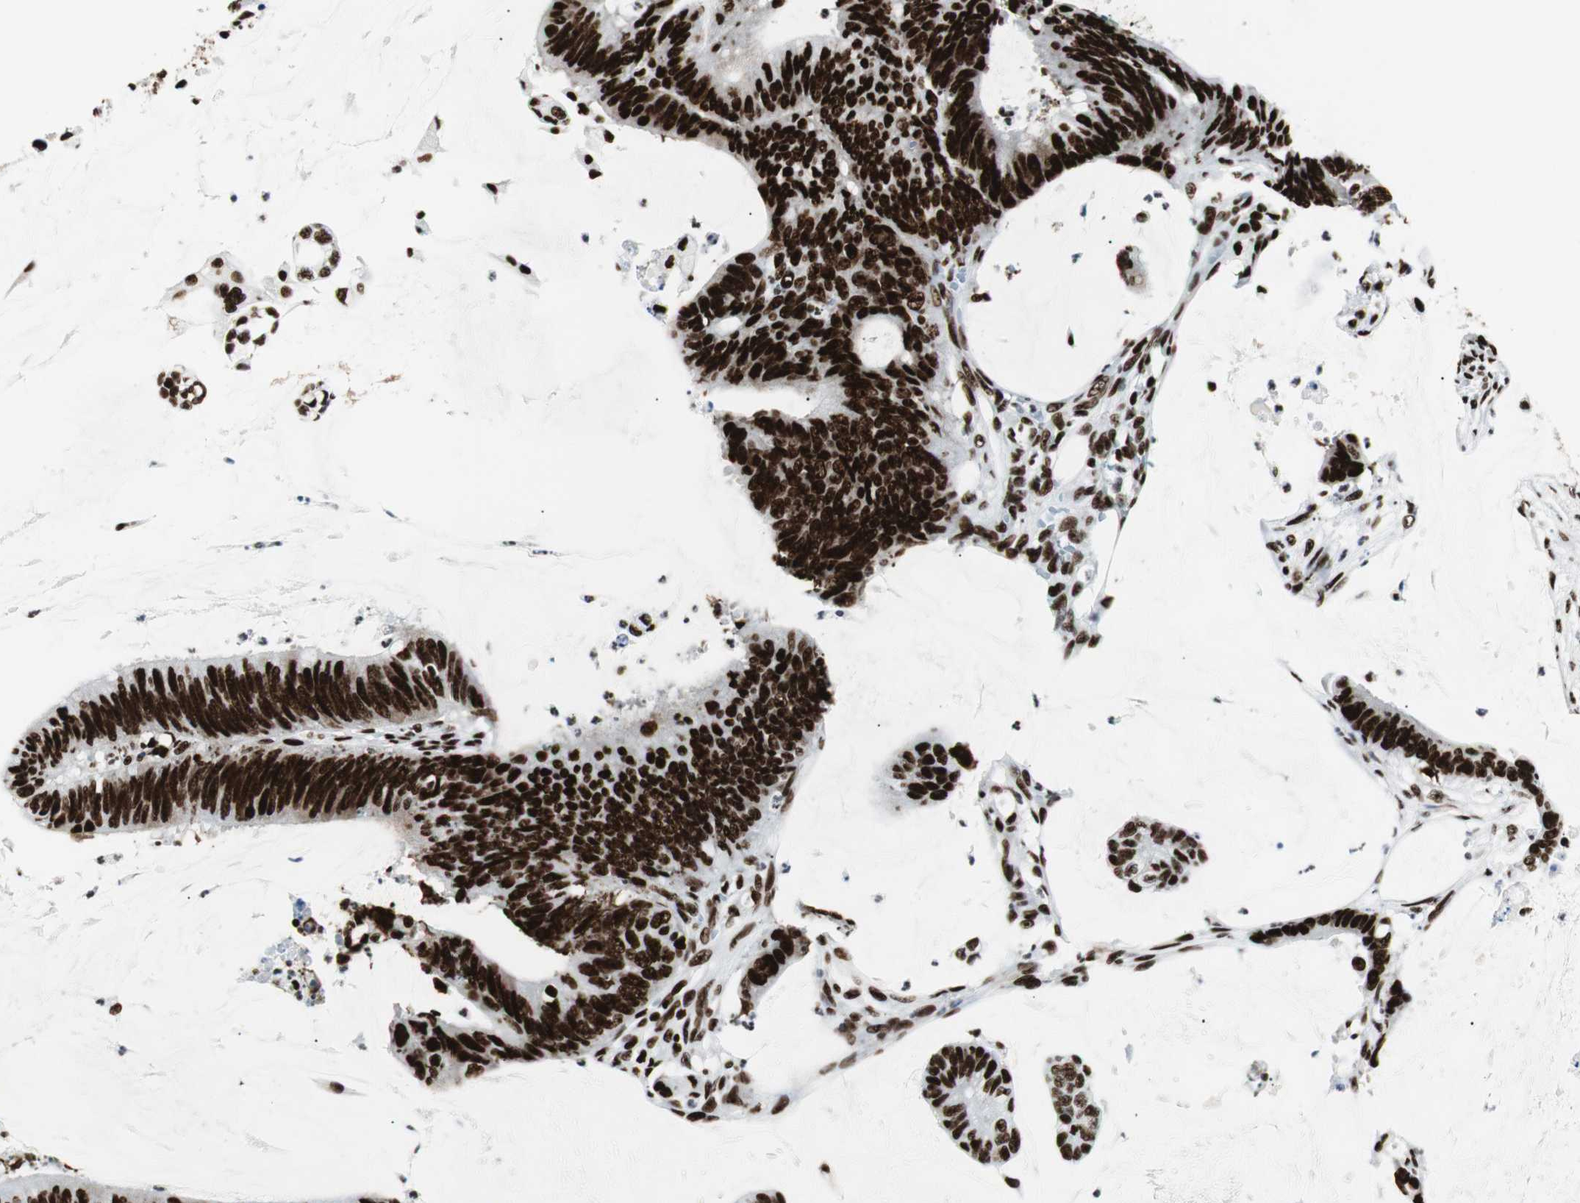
{"staining": {"intensity": "strong", "quantity": ">75%", "location": "nuclear"}, "tissue": "colorectal cancer", "cell_type": "Tumor cells", "image_type": "cancer", "snomed": [{"axis": "morphology", "description": "Adenocarcinoma, NOS"}, {"axis": "topography", "description": "Rectum"}], "caption": "Protein staining of colorectal cancer (adenocarcinoma) tissue displays strong nuclear staining in about >75% of tumor cells.", "gene": "NCL", "patient": {"sex": "female", "age": 66}}